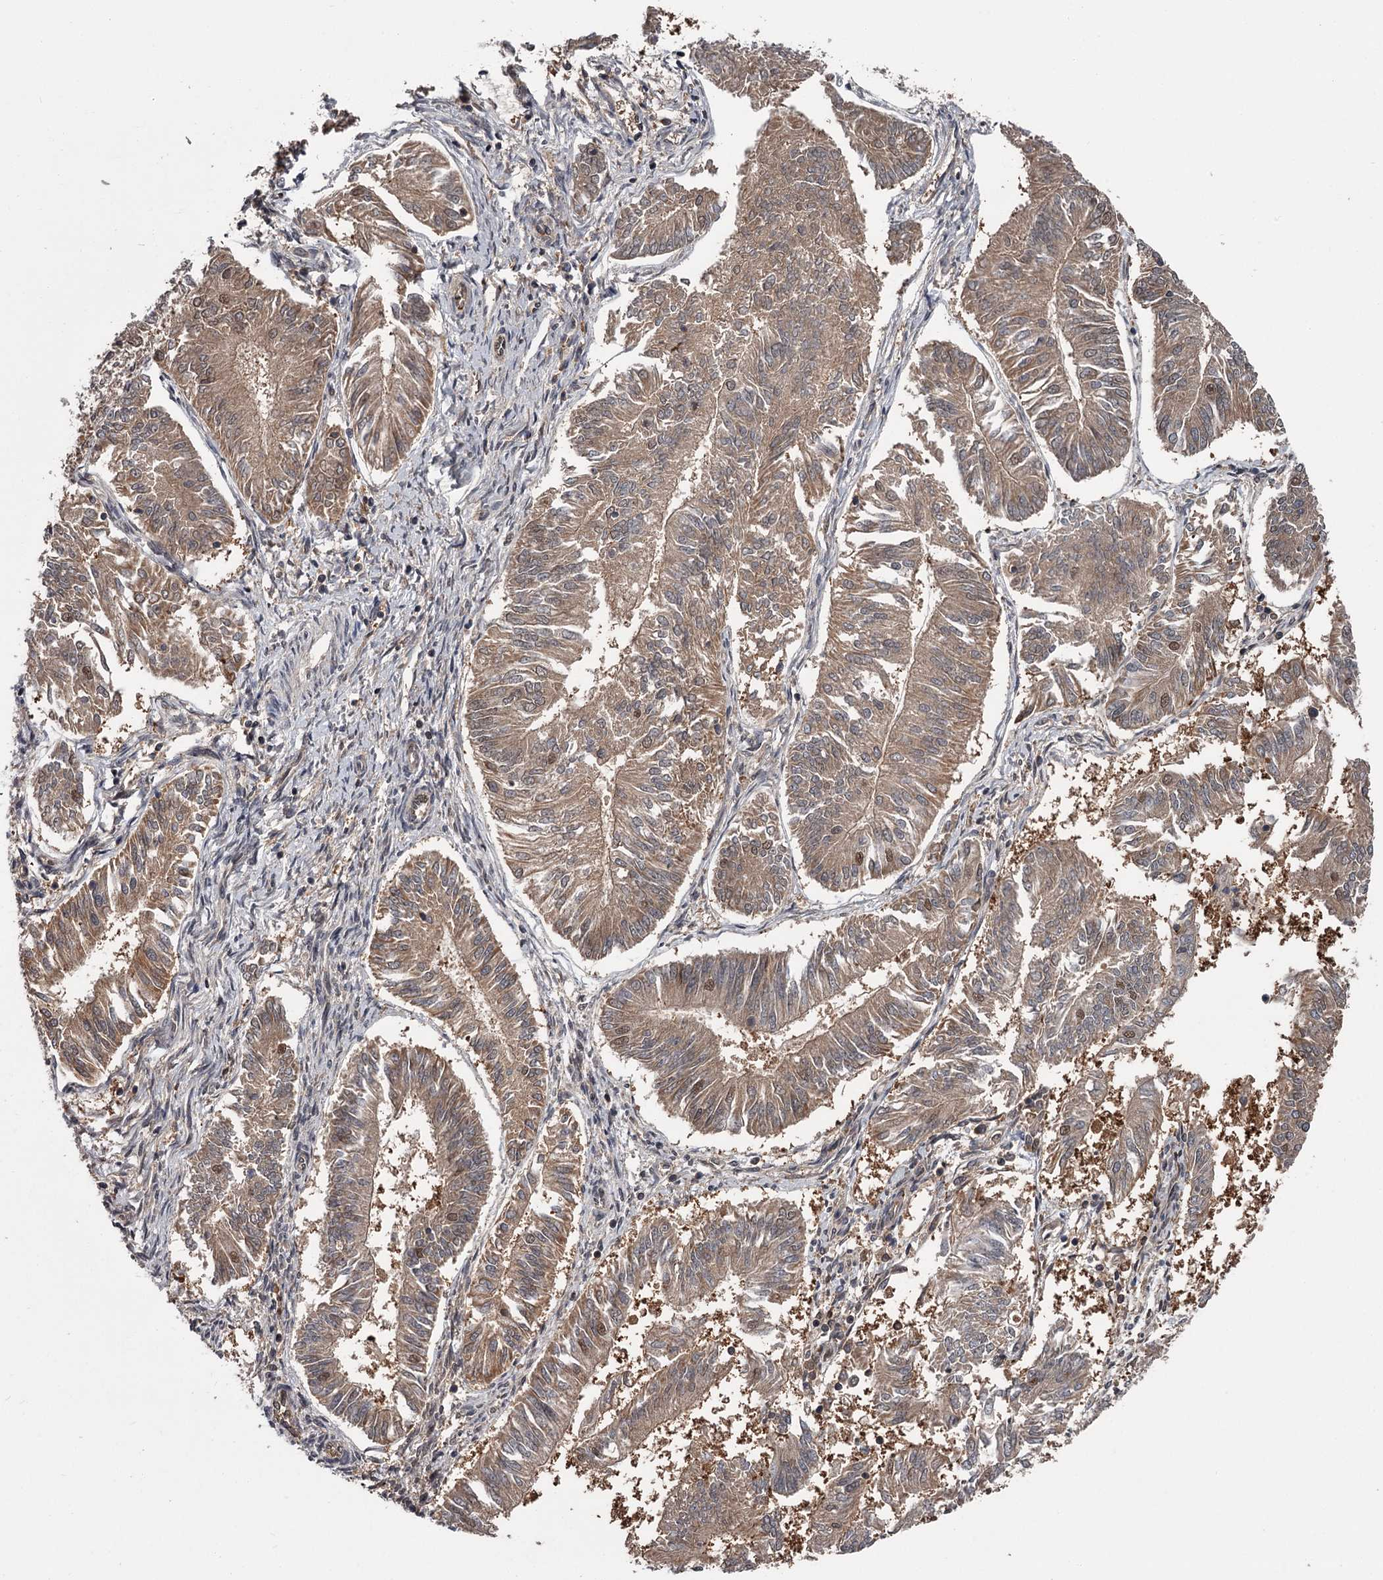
{"staining": {"intensity": "weak", "quantity": ">75%", "location": "cytoplasmic/membranous"}, "tissue": "endometrial cancer", "cell_type": "Tumor cells", "image_type": "cancer", "snomed": [{"axis": "morphology", "description": "Adenocarcinoma, NOS"}, {"axis": "topography", "description": "Endometrium"}], "caption": "A brown stain highlights weak cytoplasmic/membranous expression of a protein in human endometrial cancer (adenocarcinoma) tumor cells.", "gene": "DAO", "patient": {"sex": "female", "age": 58}}